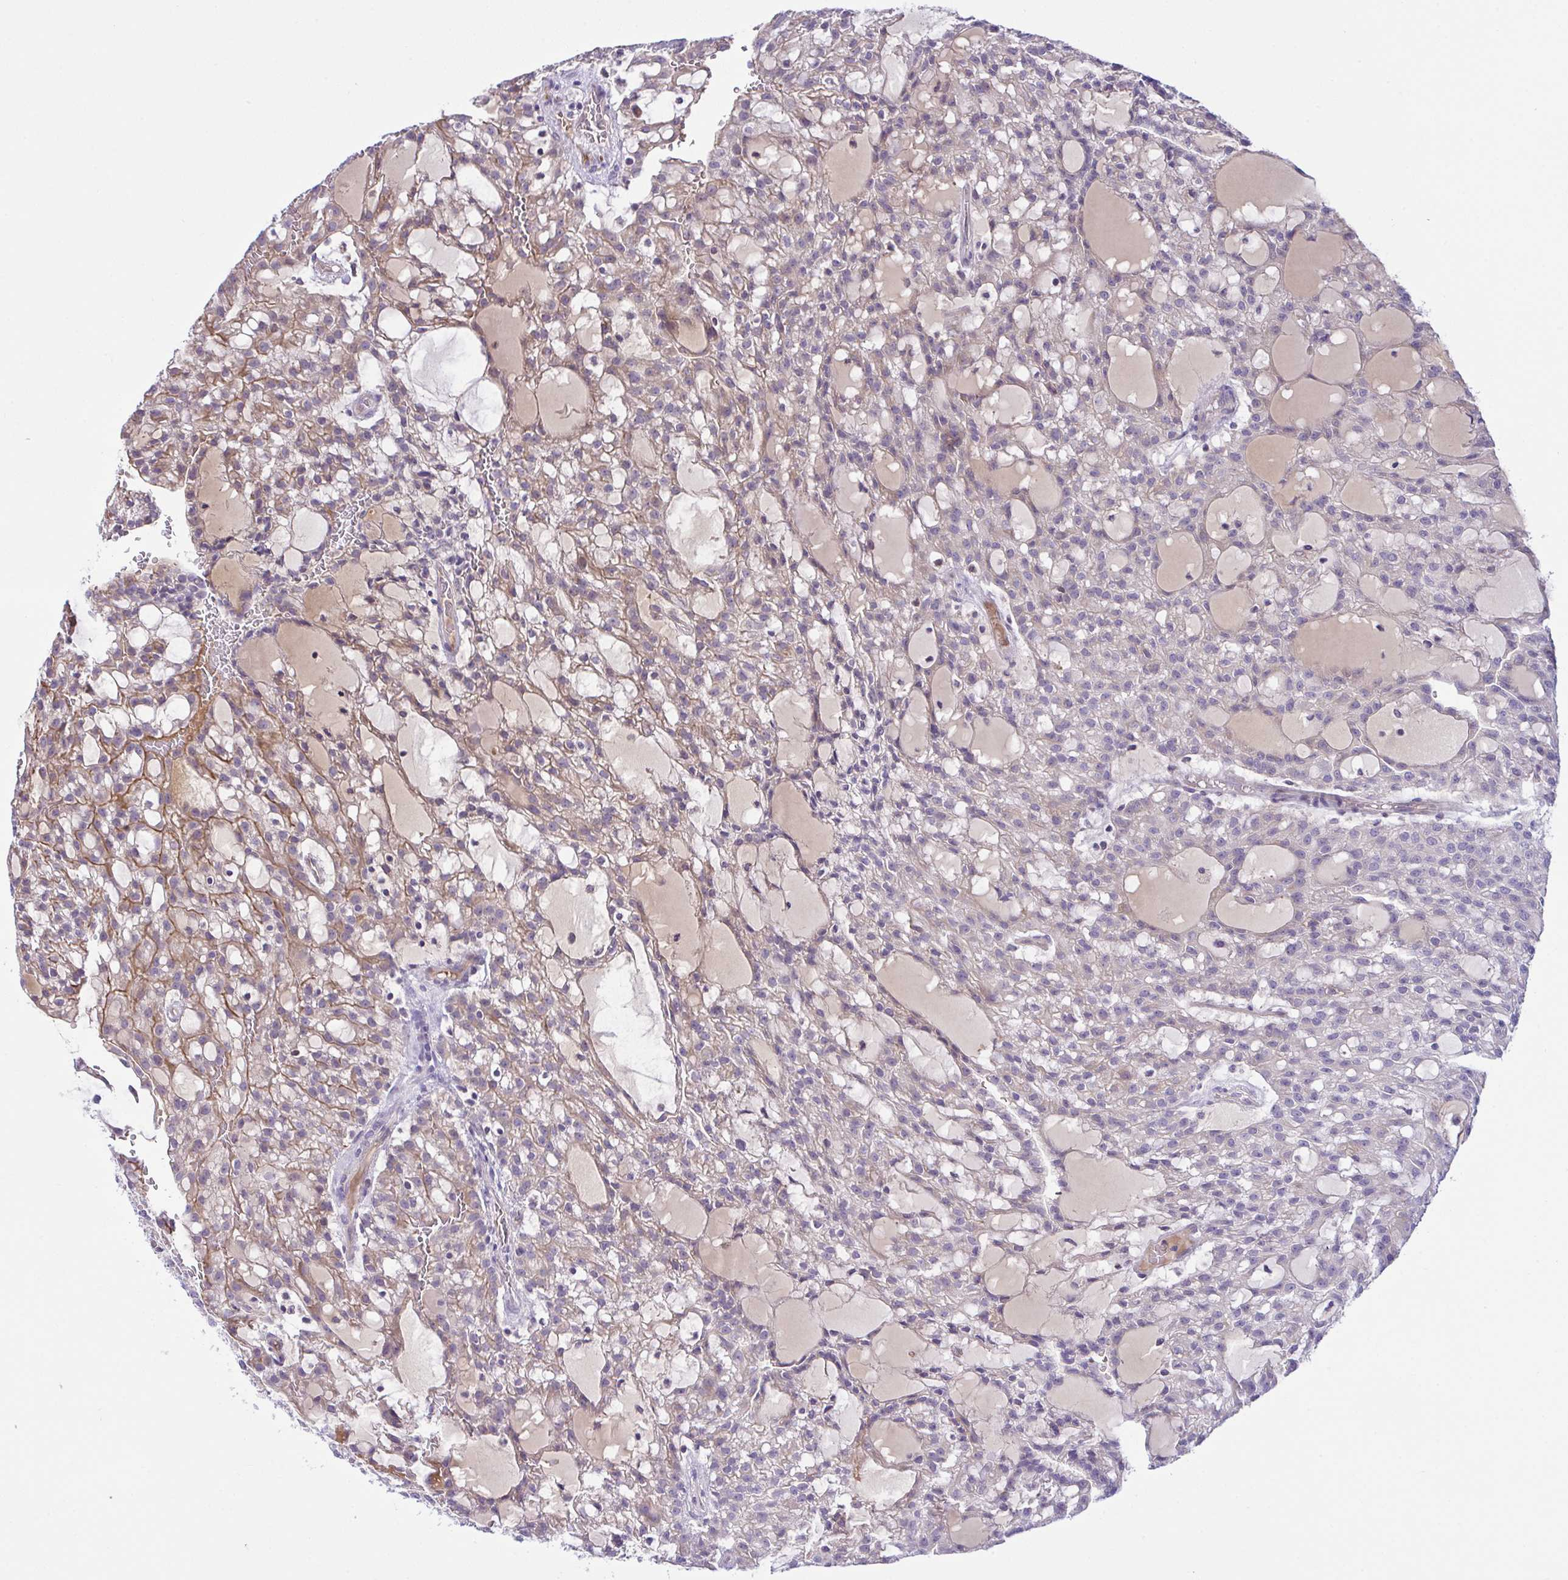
{"staining": {"intensity": "negative", "quantity": "none", "location": "none"}, "tissue": "renal cancer", "cell_type": "Tumor cells", "image_type": "cancer", "snomed": [{"axis": "morphology", "description": "Adenocarcinoma, NOS"}, {"axis": "topography", "description": "Kidney"}], "caption": "Renal cancer stained for a protein using IHC displays no positivity tumor cells.", "gene": "SYNPO2L", "patient": {"sex": "male", "age": 63}}